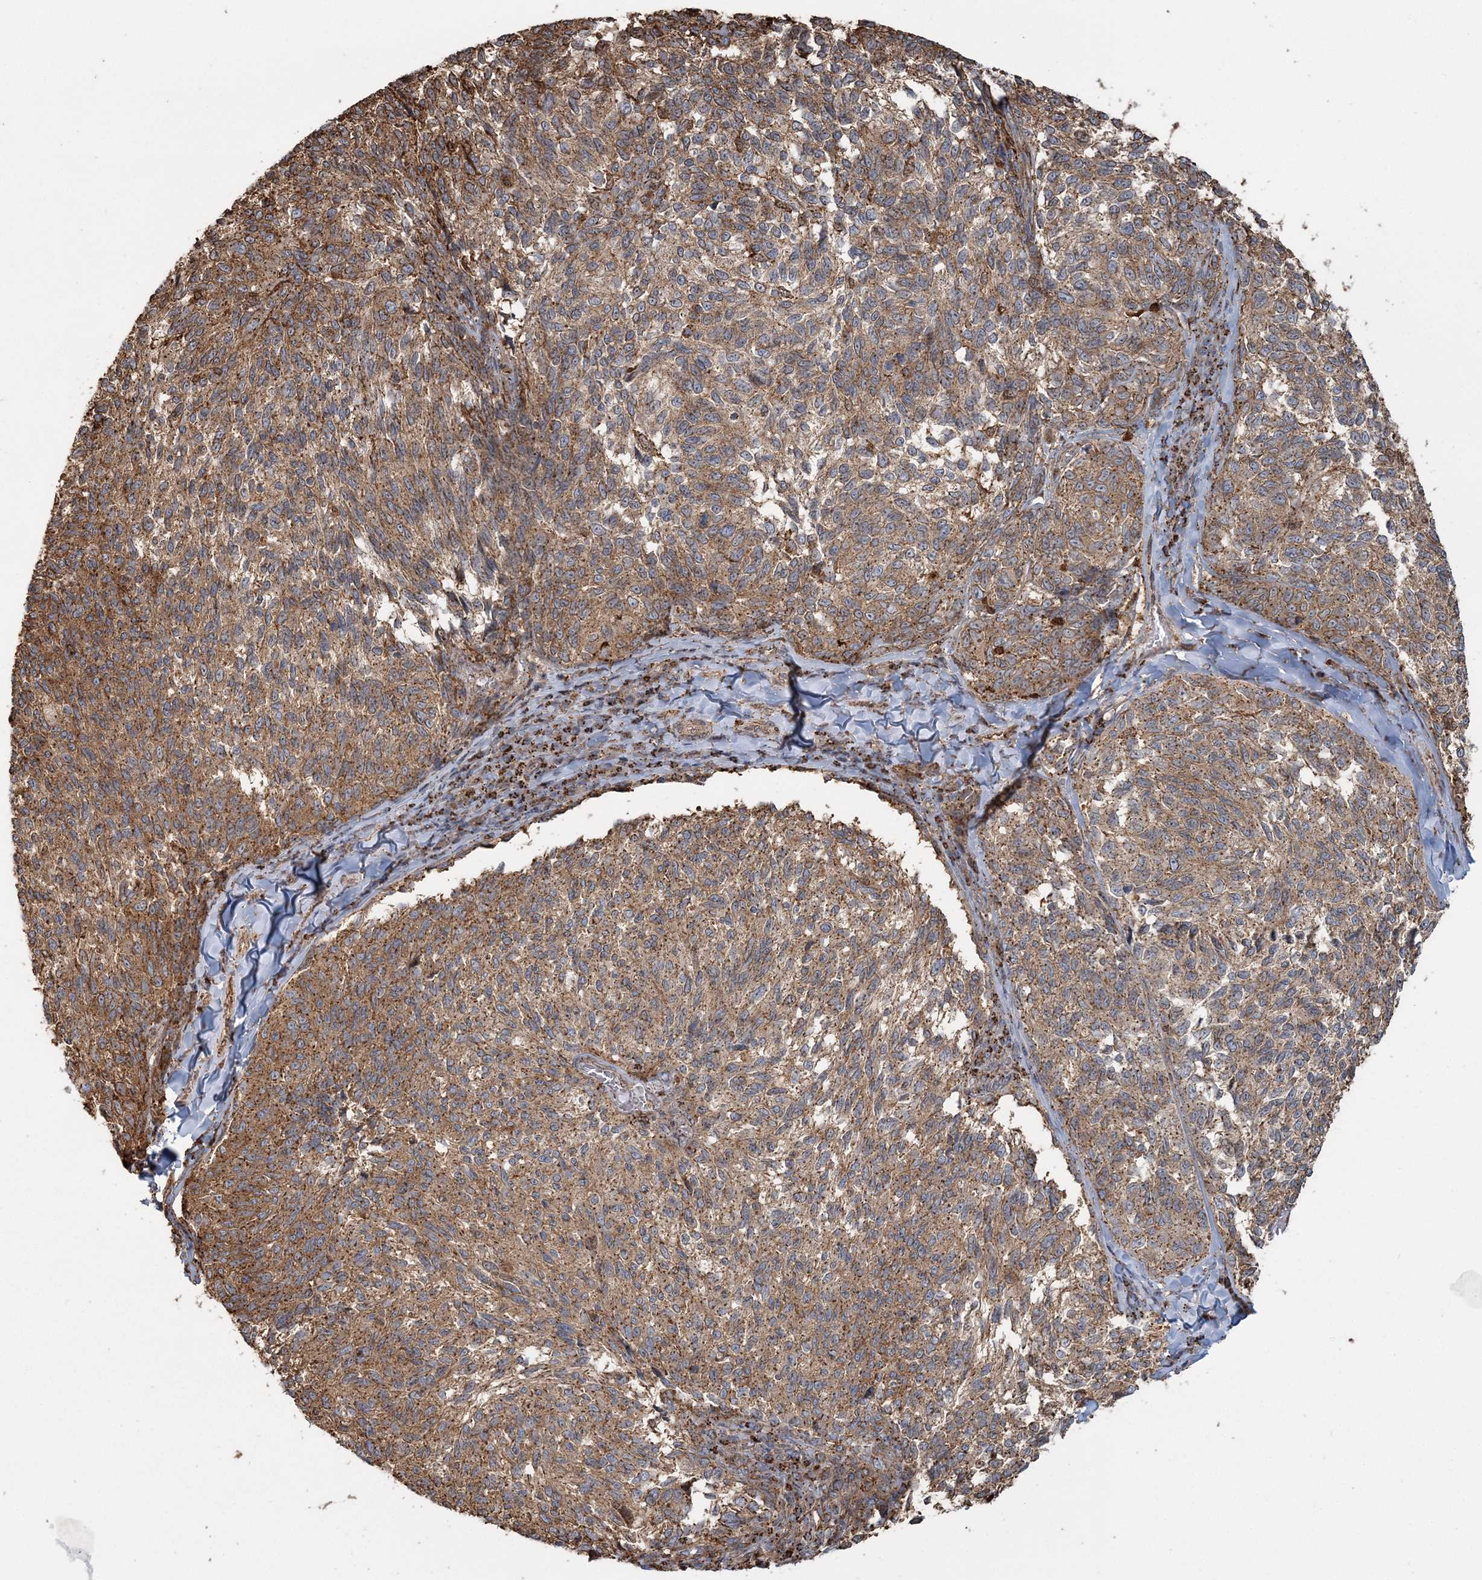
{"staining": {"intensity": "moderate", "quantity": ">75%", "location": "cytoplasmic/membranous"}, "tissue": "melanoma", "cell_type": "Tumor cells", "image_type": "cancer", "snomed": [{"axis": "morphology", "description": "Malignant melanoma, NOS"}, {"axis": "topography", "description": "Skin"}], "caption": "This histopathology image shows melanoma stained with immunohistochemistry to label a protein in brown. The cytoplasmic/membranous of tumor cells show moderate positivity for the protein. Nuclei are counter-stained blue.", "gene": "TRAF3IP2", "patient": {"sex": "female", "age": 73}}